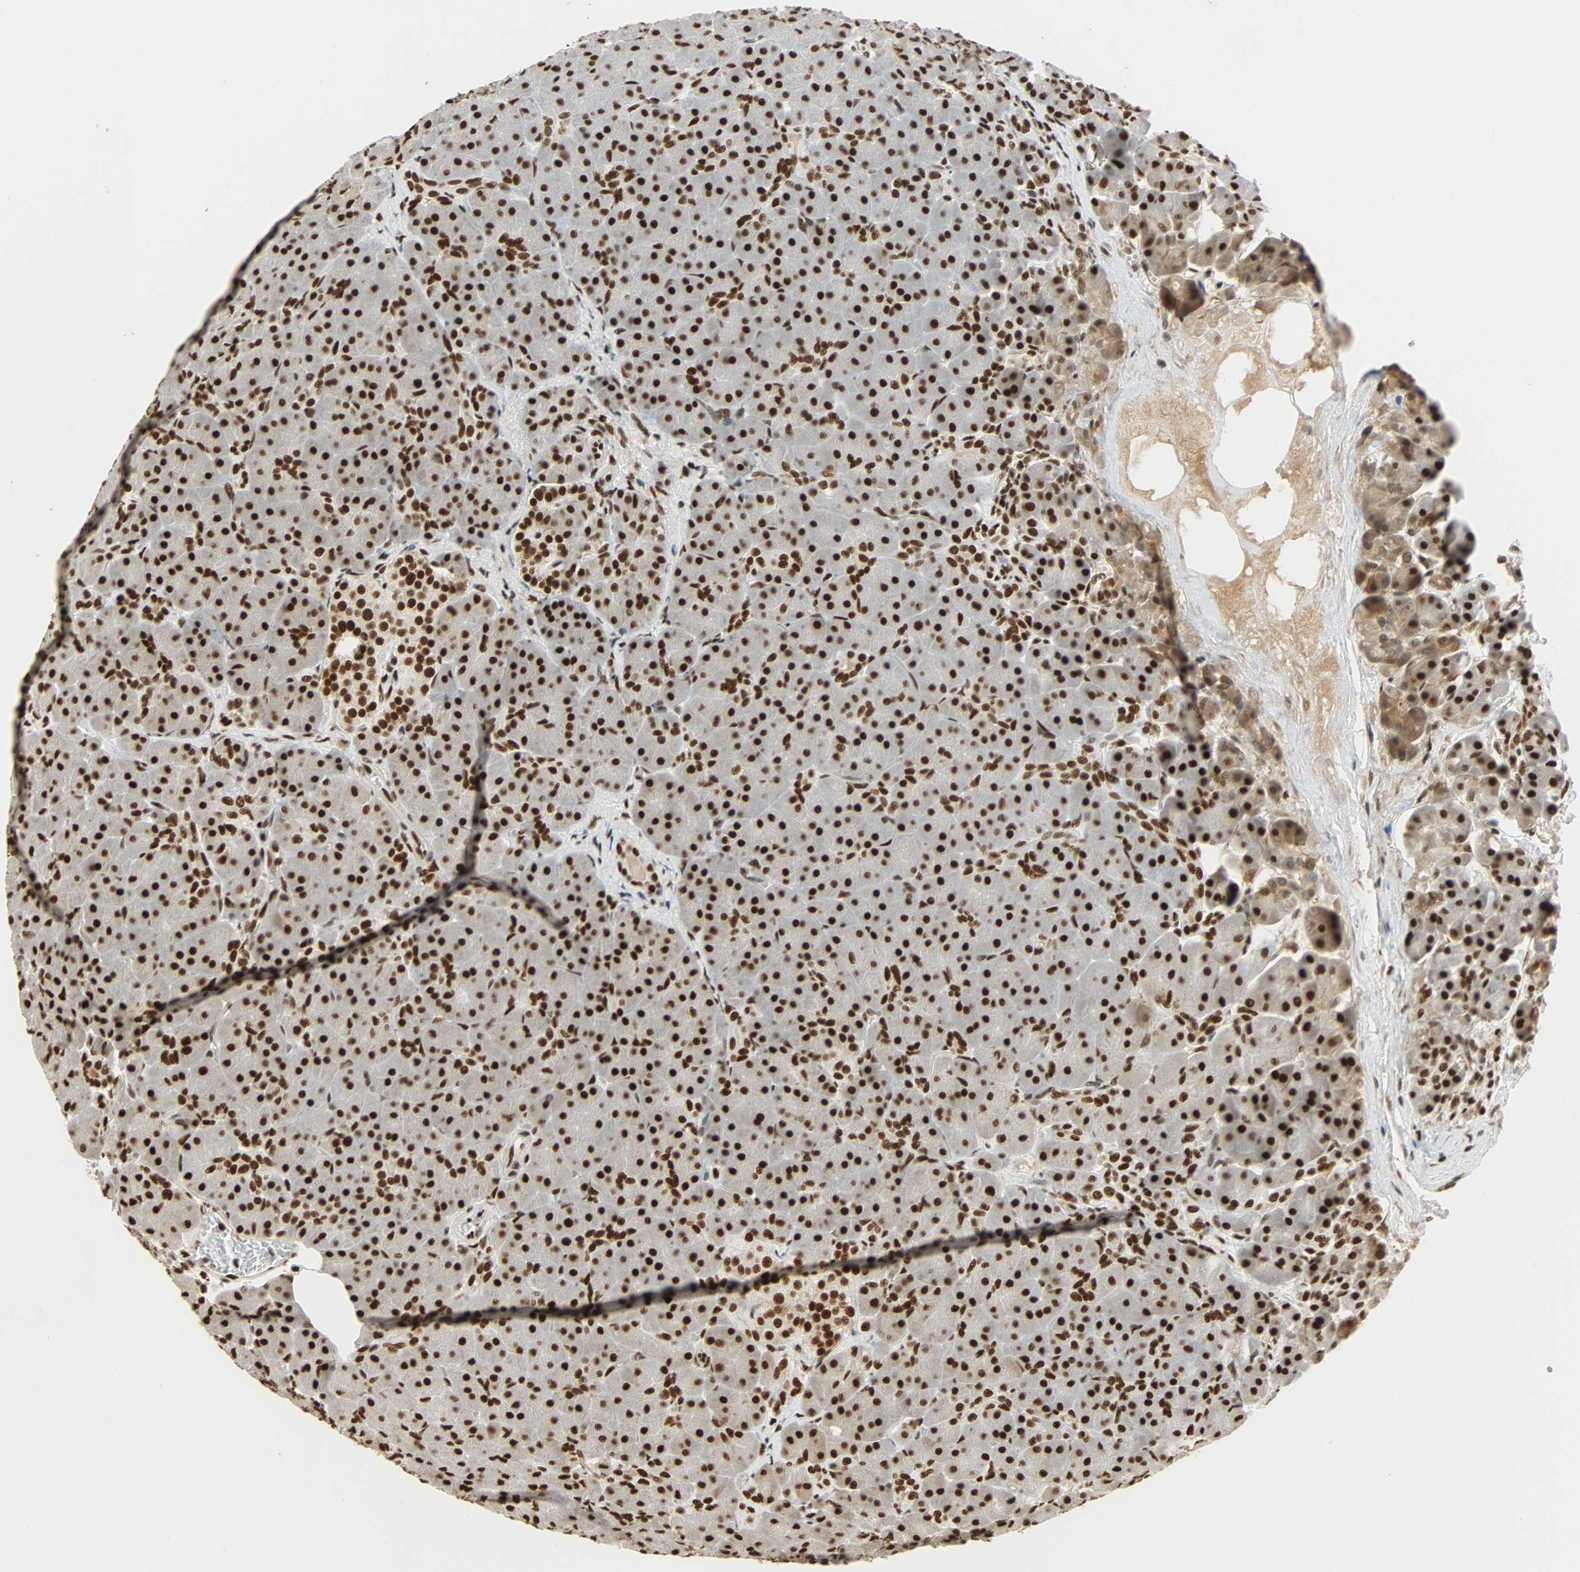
{"staining": {"intensity": "strong", "quantity": ">75%", "location": "nuclear"}, "tissue": "pancreas", "cell_type": "Exocrine glandular cells", "image_type": "normal", "snomed": [{"axis": "morphology", "description": "Normal tissue, NOS"}, {"axis": "topography", "description": "Pancreas"}], "caption": "Approximately >75% of exocrine glandular cells in benign human pancreas demonstrate strong nuclear protein positivity as visualized by brown immunohistochemical staining.", "gene": "CDK12", "patient": {"sex": "male", "age": 66}}